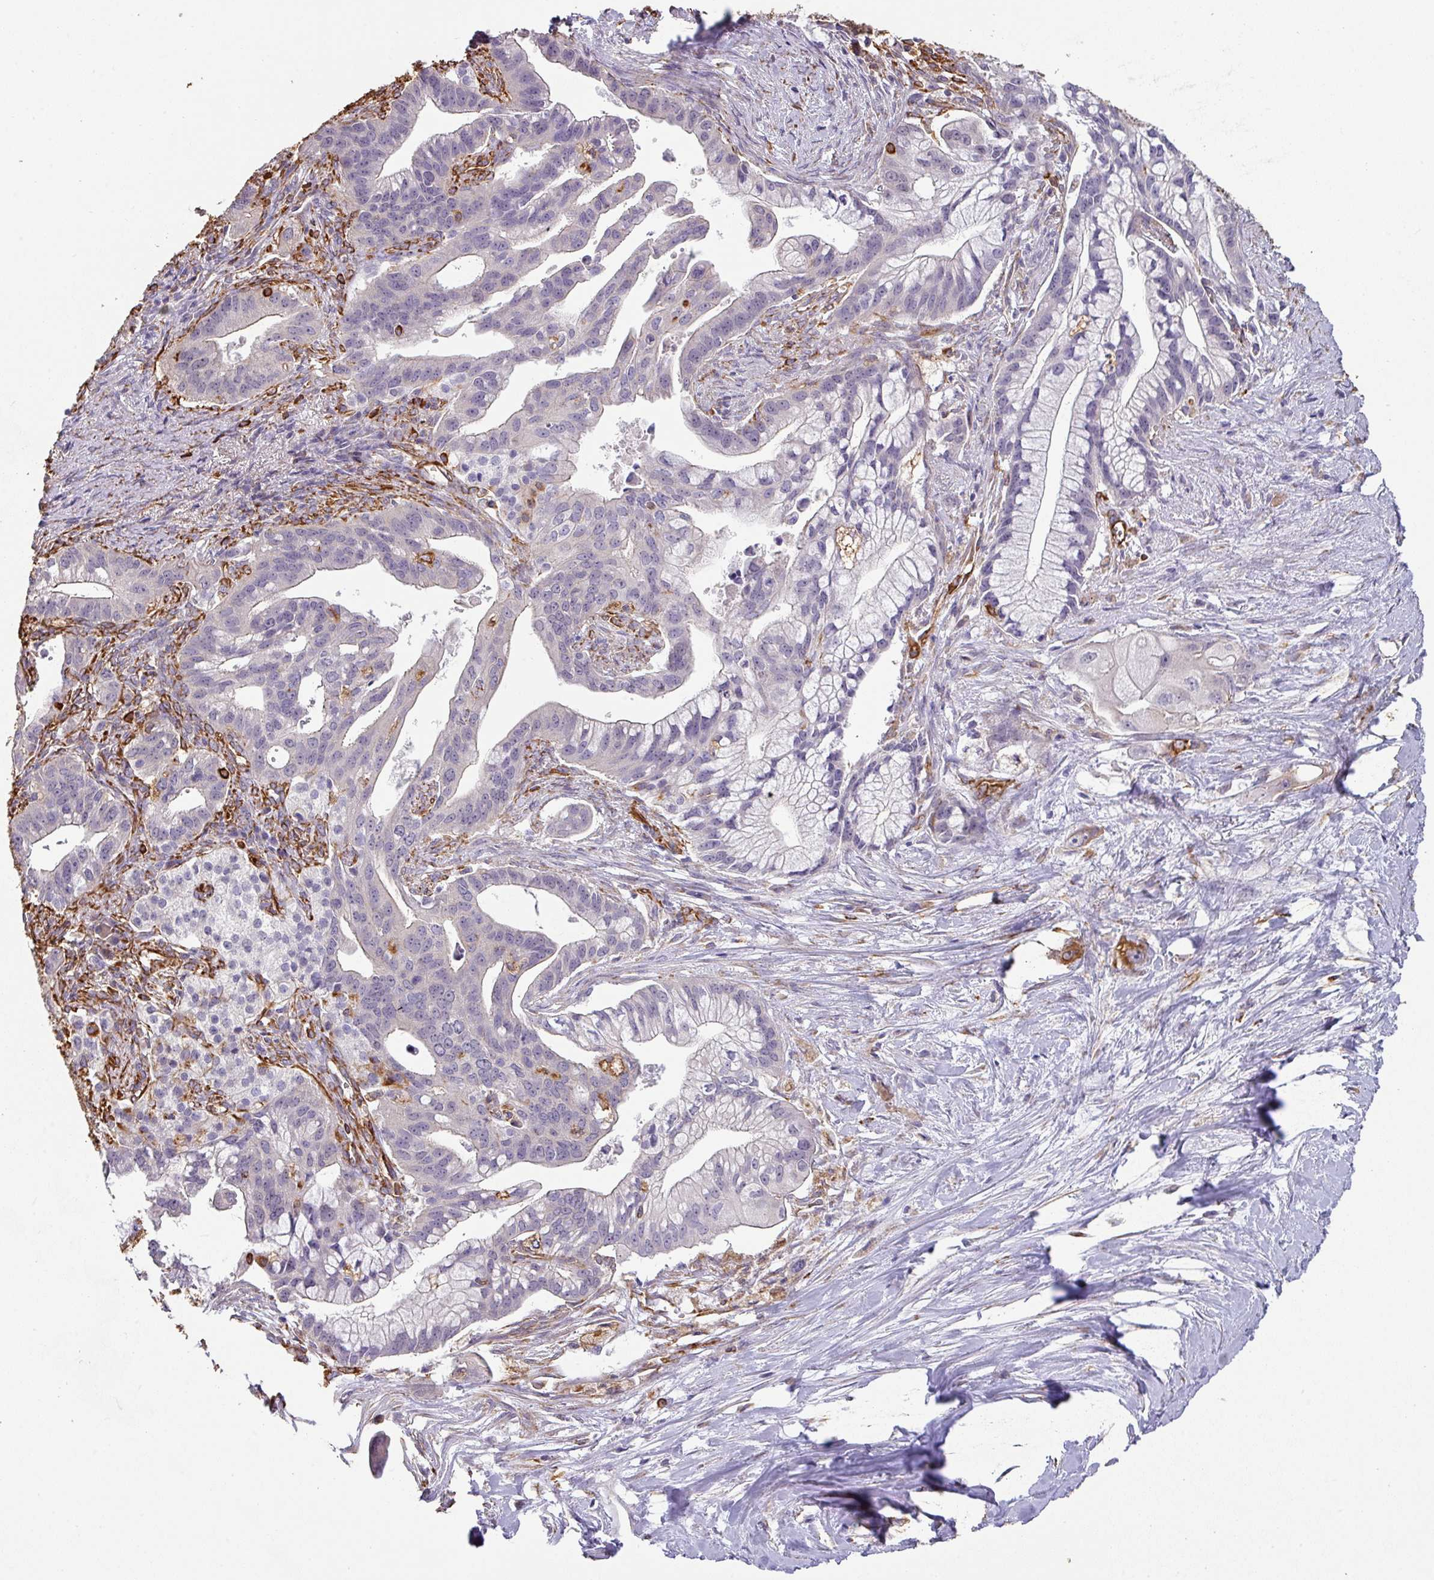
{"staining": {"intensity": "negative", "quantity": "none", "location": "none"}, "tissue": "pancreatic cancer", "cell_type": "Tumor cells", "image_type": "cancer", "snomed": [{"axis": "morphology", "description": "Adenocarcinoma, NOS"}, {"axis": "topography", "description": "Pancreas"}], "caption": "Human pancreatic adenocarcinoma stained for a protein using immunohistochemistry displays no staining in tumor cells.", "gene": "ZNF280C", "patient": {"sex": "male", "age": 68}}